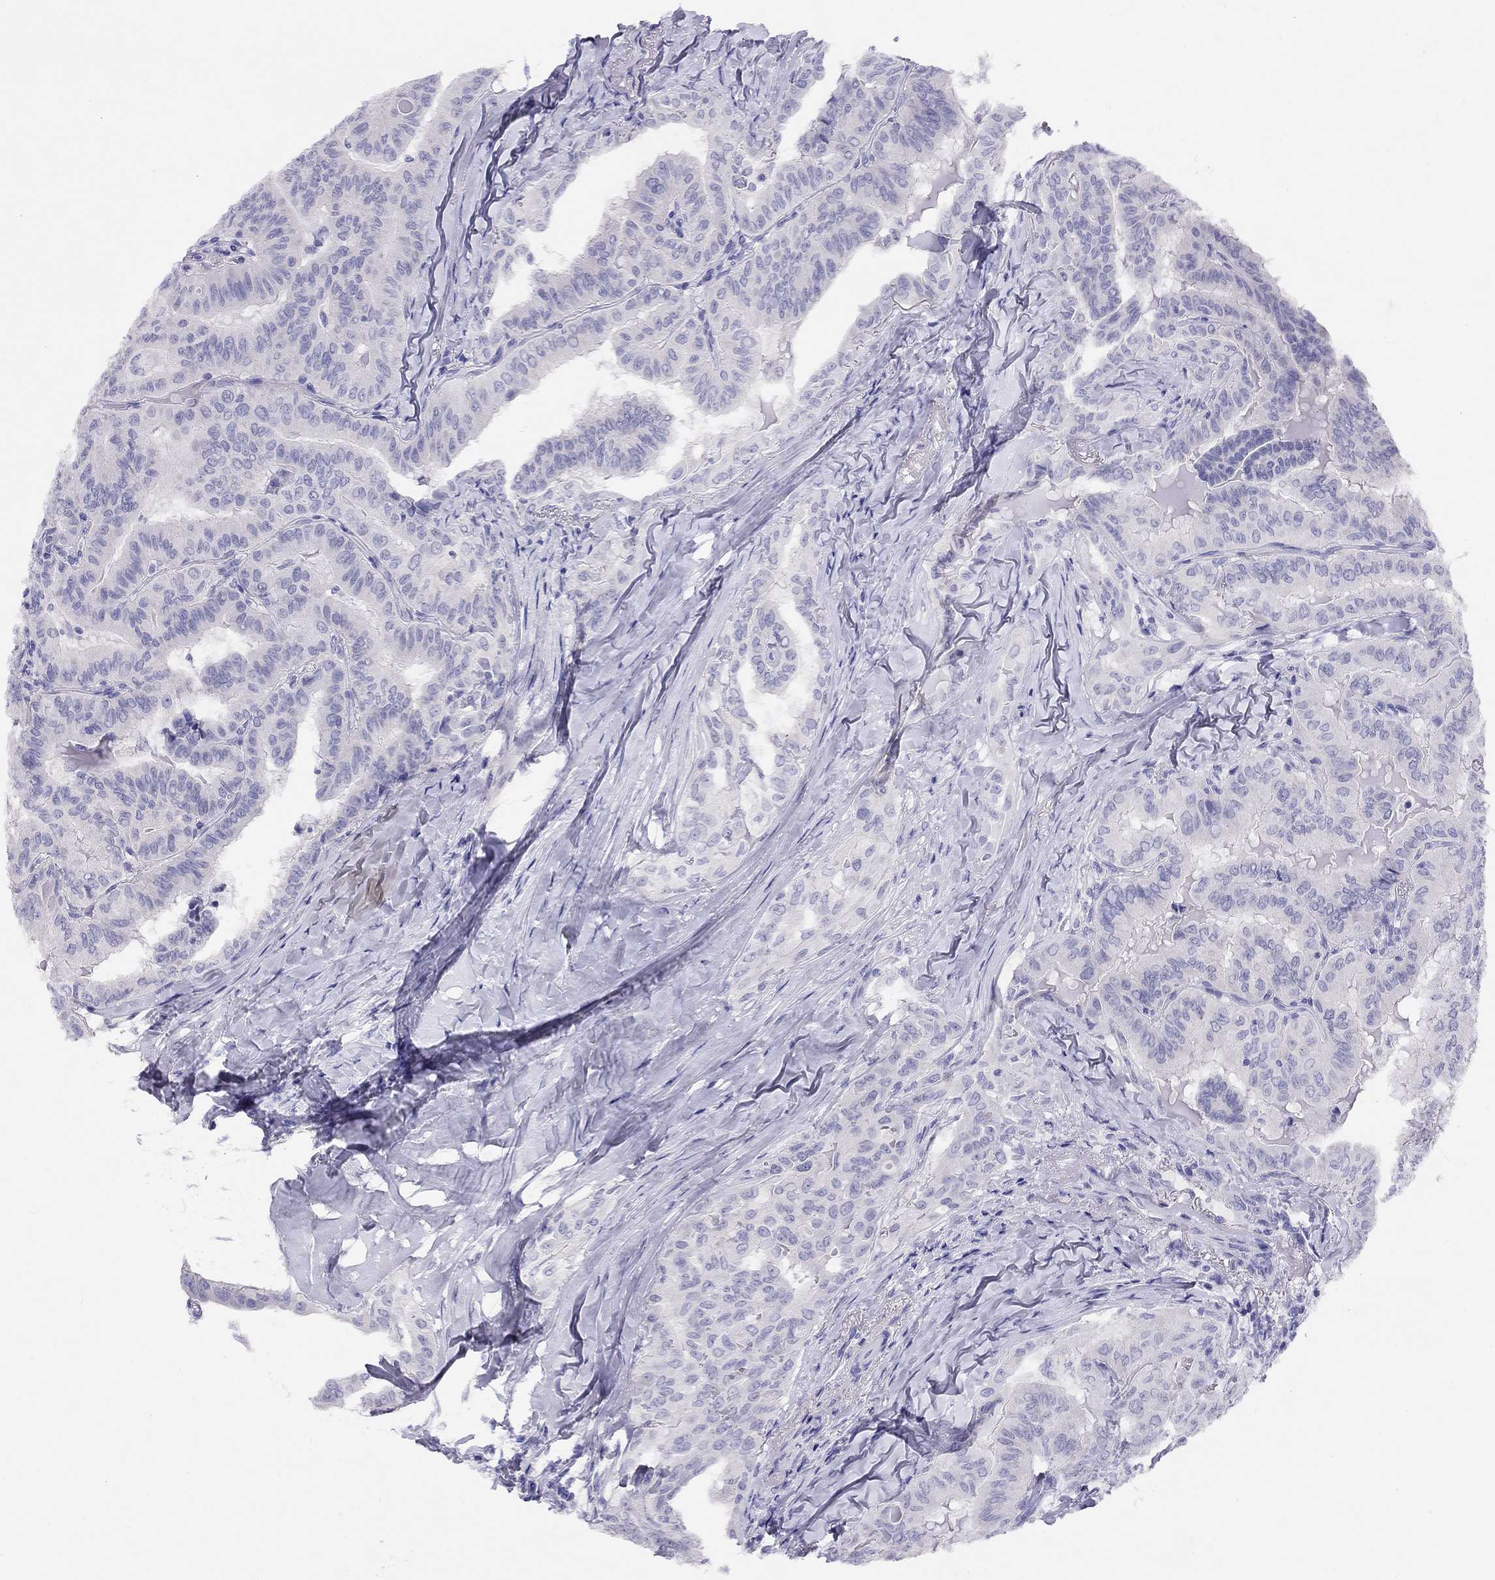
{"staining": {"intensity": "negative", "quantity": "none", "location": "none"}, "tissue": "thyroid cancer", "cell_type": "Tumor cells", "image_type": "cancer", "snomed": [{"axis": "morphology", "description": "Papillary adenocarcinoma, NOS"}, {"axis": "topography", "description": "Thyroid gland"}], "caption": "An immunohistochemistry (IHC) micrograph of thyroid cancer is shown. There is no staining in tumor cells of thyroid cancer.", "gene": "LRIT2", "patient": {"sex": "female", "age": 68}}